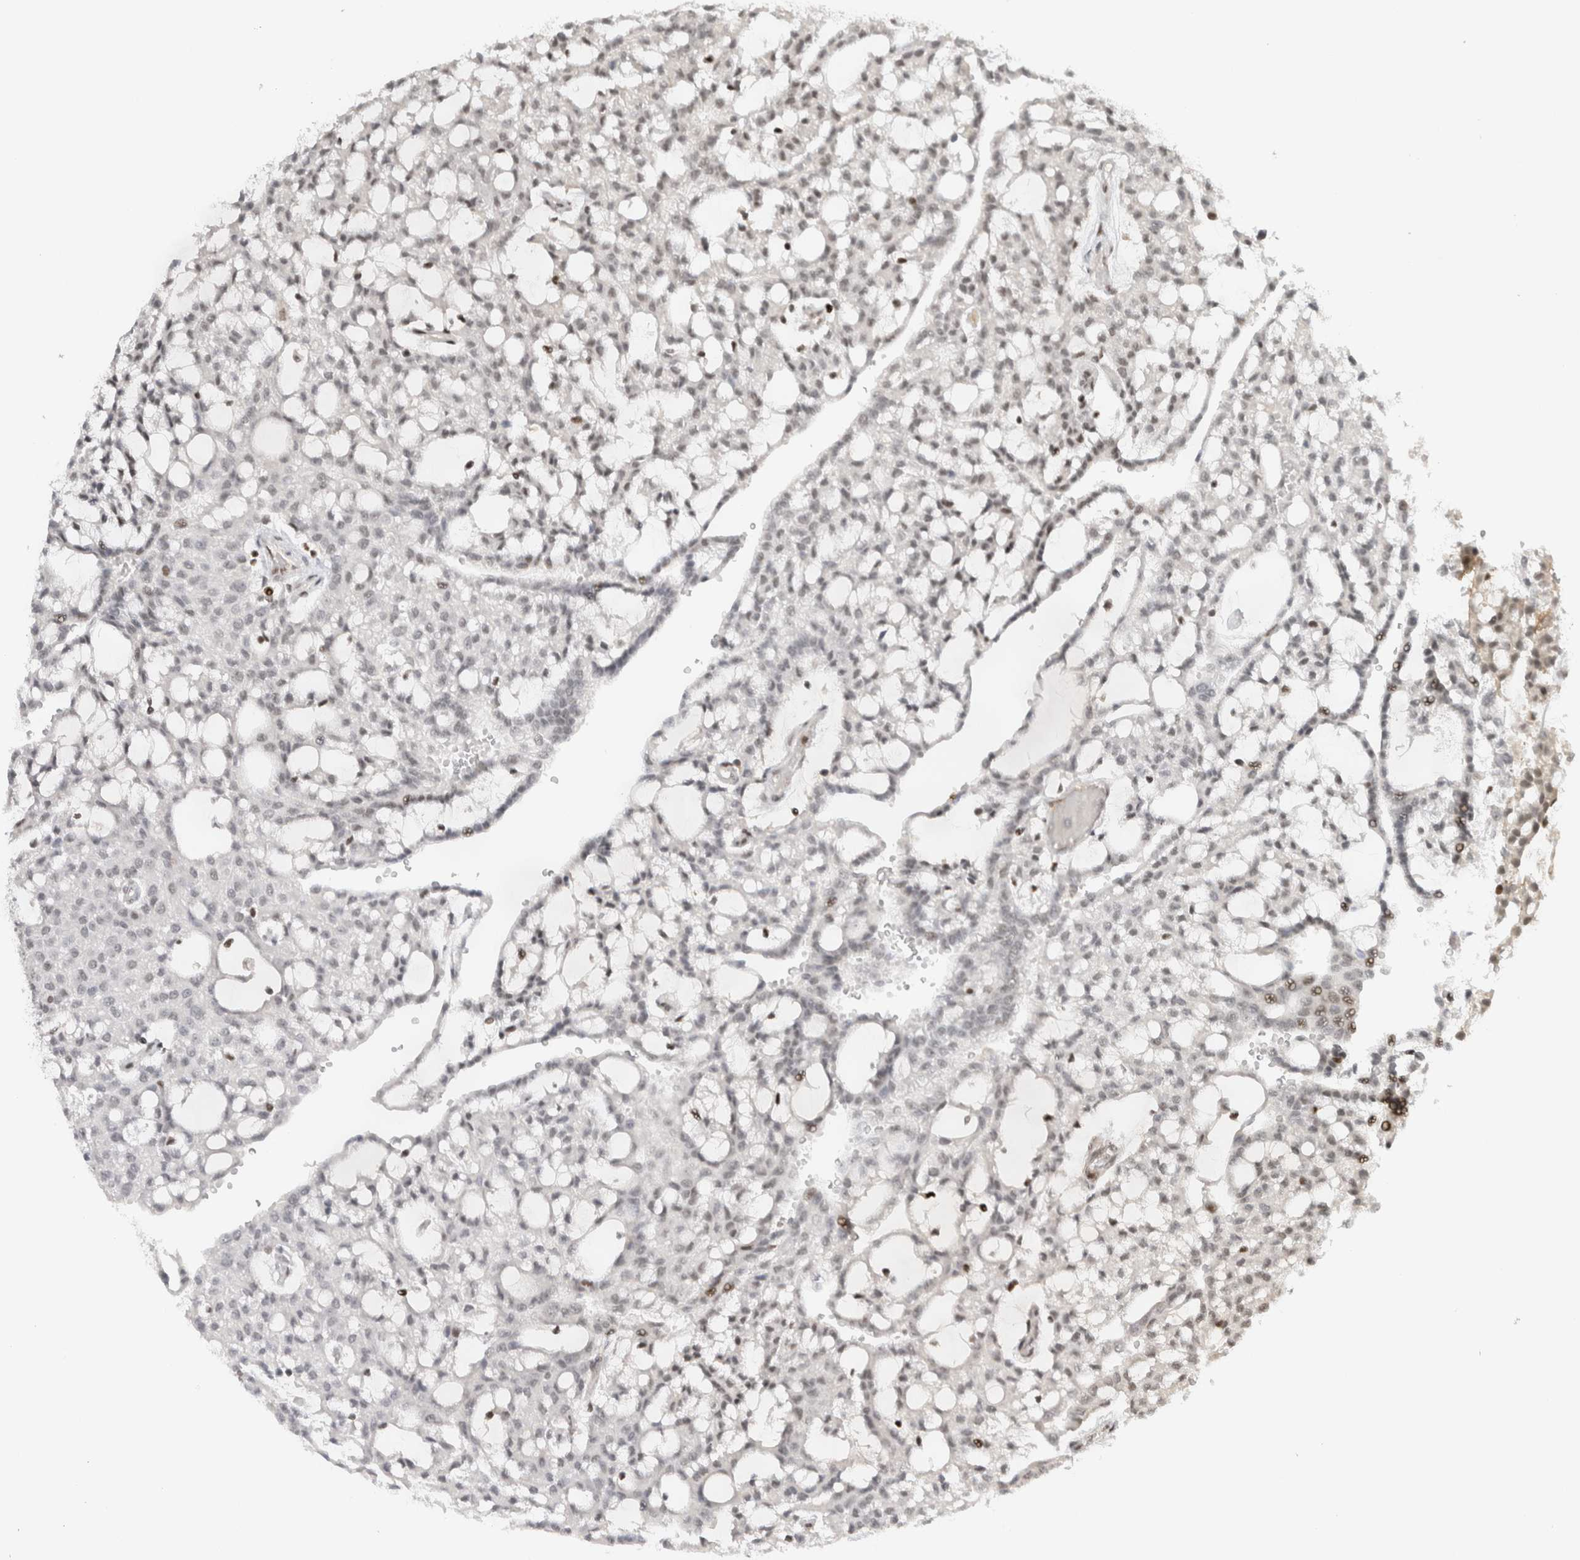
{"staining": {"intensity": "weak", "quantity": "<25%", "location": "nuclear"}, "tissue": "renal cancer", "cell_type": "Tumor cells", "image_type": "cancer", "snomed": [{"axis": "morphology", "description": "Adenocarcinoma, NOS"}, {"axis": "topography", "description": "Kidney"}], "caption": "This is an immunohistochemistry photomicrograph of renal cancer. There is no expression in tumor cells.", "gene": "SNRNP40", "patient": {"sex": "male", "age": 63}}